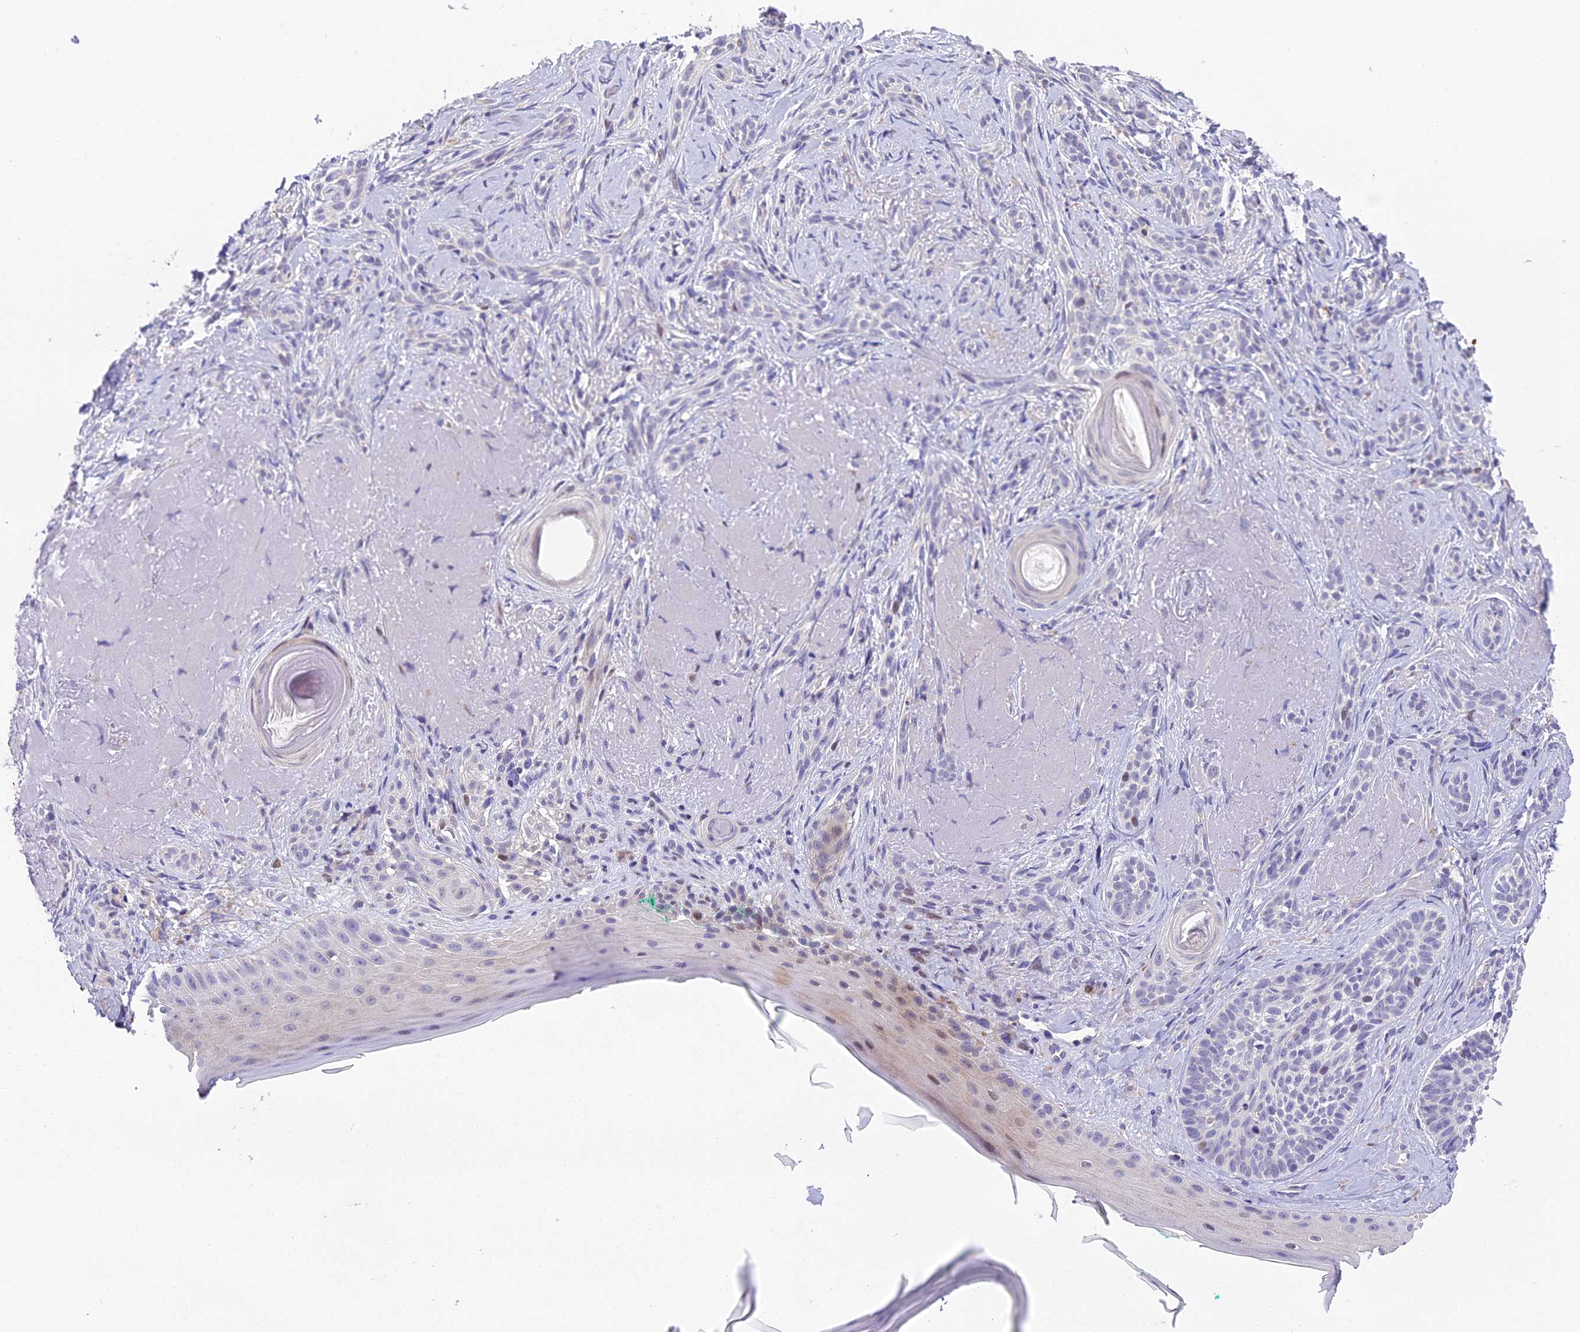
{"staining": {"intensity": "negative", "quantity": "none", "location": "none"}, "tissue": "skin cancer", "cell_type": "Tumor cells", "image_type": "cancer", "snomed": [{"axis": "morphology", "description": "Basal cell carcinoma"}, {"axis": "topography", "description": "Skin"}], "caption": "A high-resolution micrograph shows immunohistochemistry staining of skin cancer (basal cell carcinoma), which shows no significant expression in tumor cells.", "gene": "PUS10", "patient": {"sex": "male", "age": 71}}